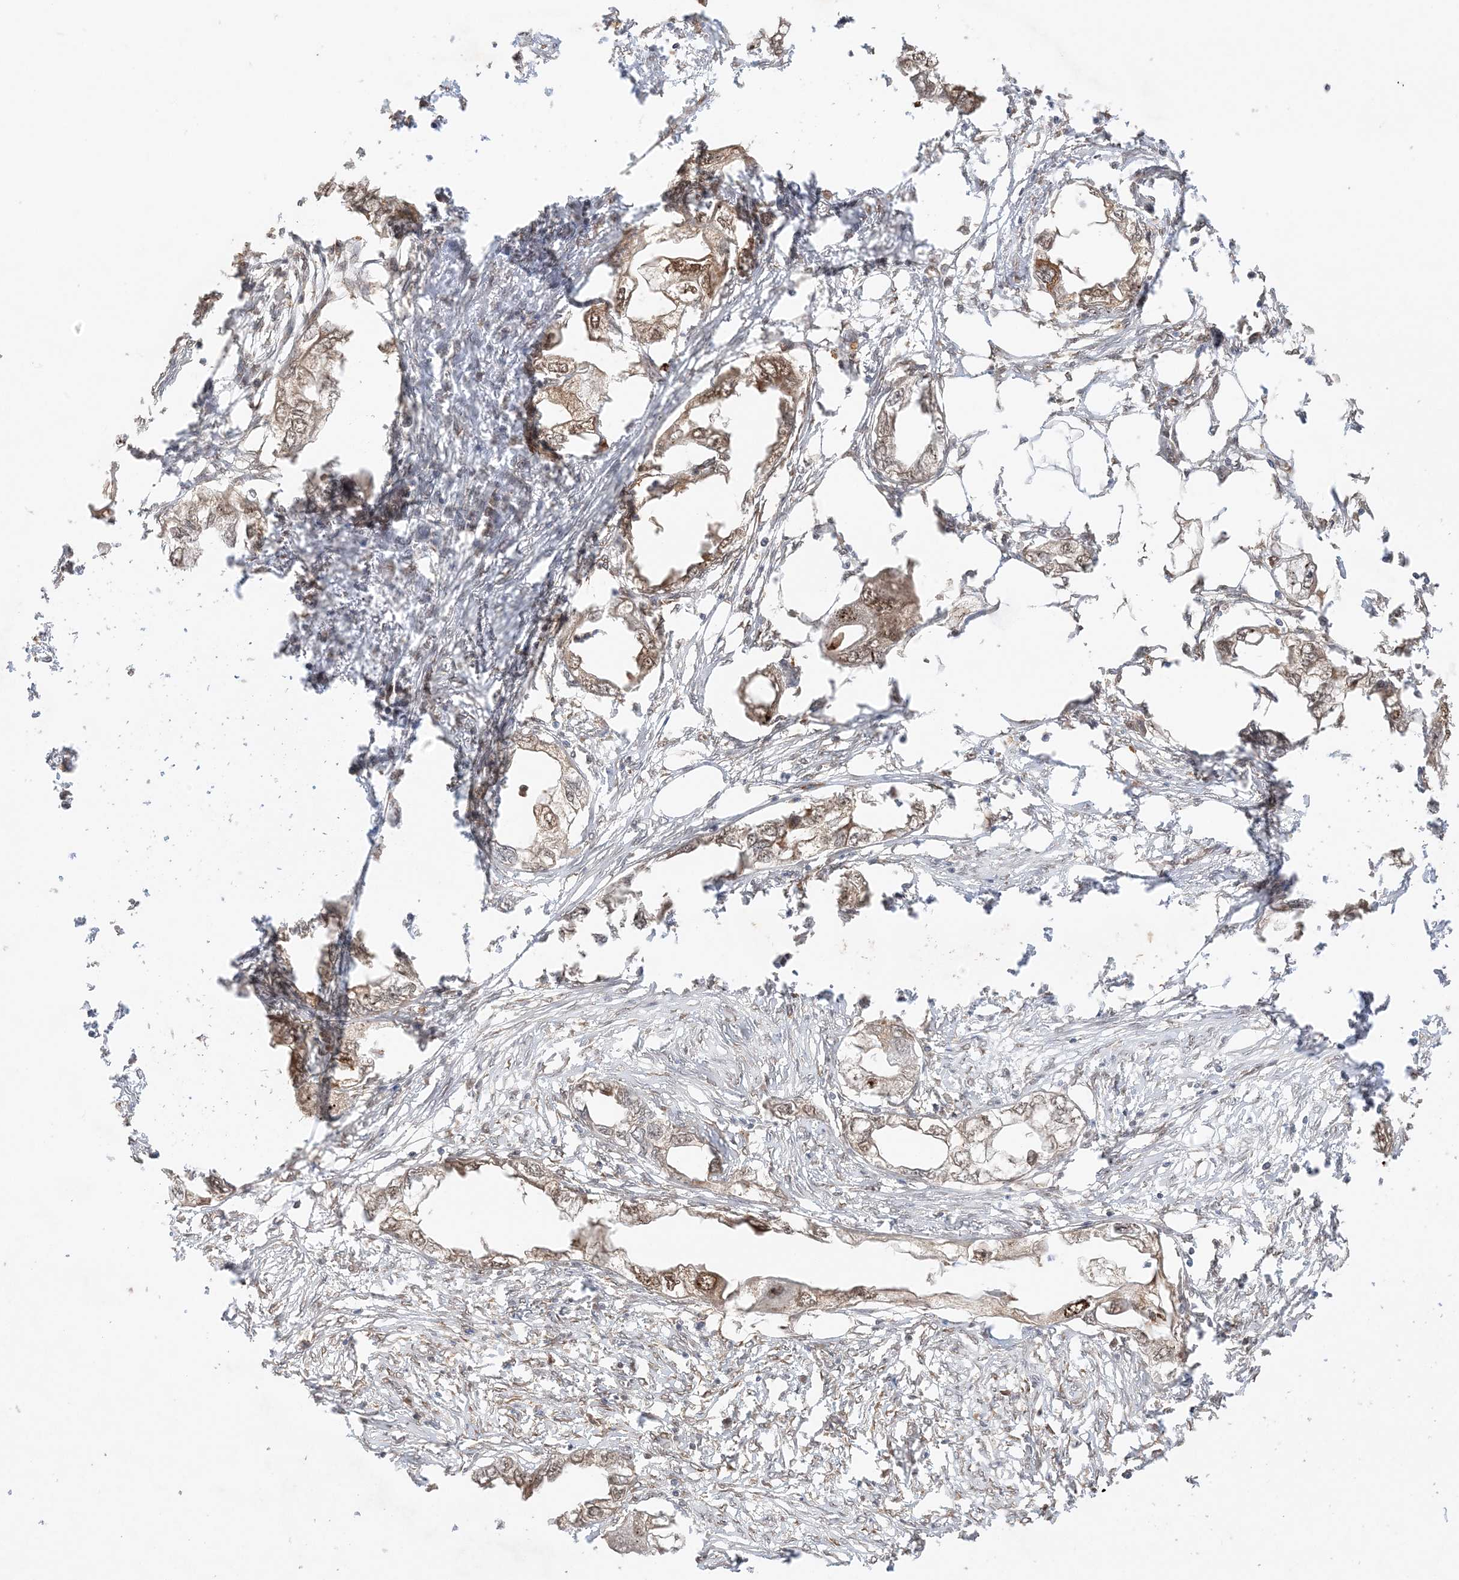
{"staining": {"intensity": "moderate", "quantity": ">75%", "location": "cytoplasmic/membranous,nuclear"}, "tissue": "endometrial cancer", "cell_type": "Tumor cells", "image_type": "cancer", "snomed": [{"axis": "morphology", "description": "Adenocarcinoma, NOS"}, {"axis": "morphology", "description": "Adenocarcinoma, metastatic, NOS"}, {"axis": "topography", "description": "Adipose tissue"}, {"axis": "topography", "description": "Endometrium"}], "caption": "Protein expression analysis of human endometrial metastatic adenocarcinoma reveals moderate cytoplasmic/membranous and nuclear staining in approximately >75% of tumor cells.", "gene": "ZBTB41", "patient": {"sex": "female", "age": 67}}